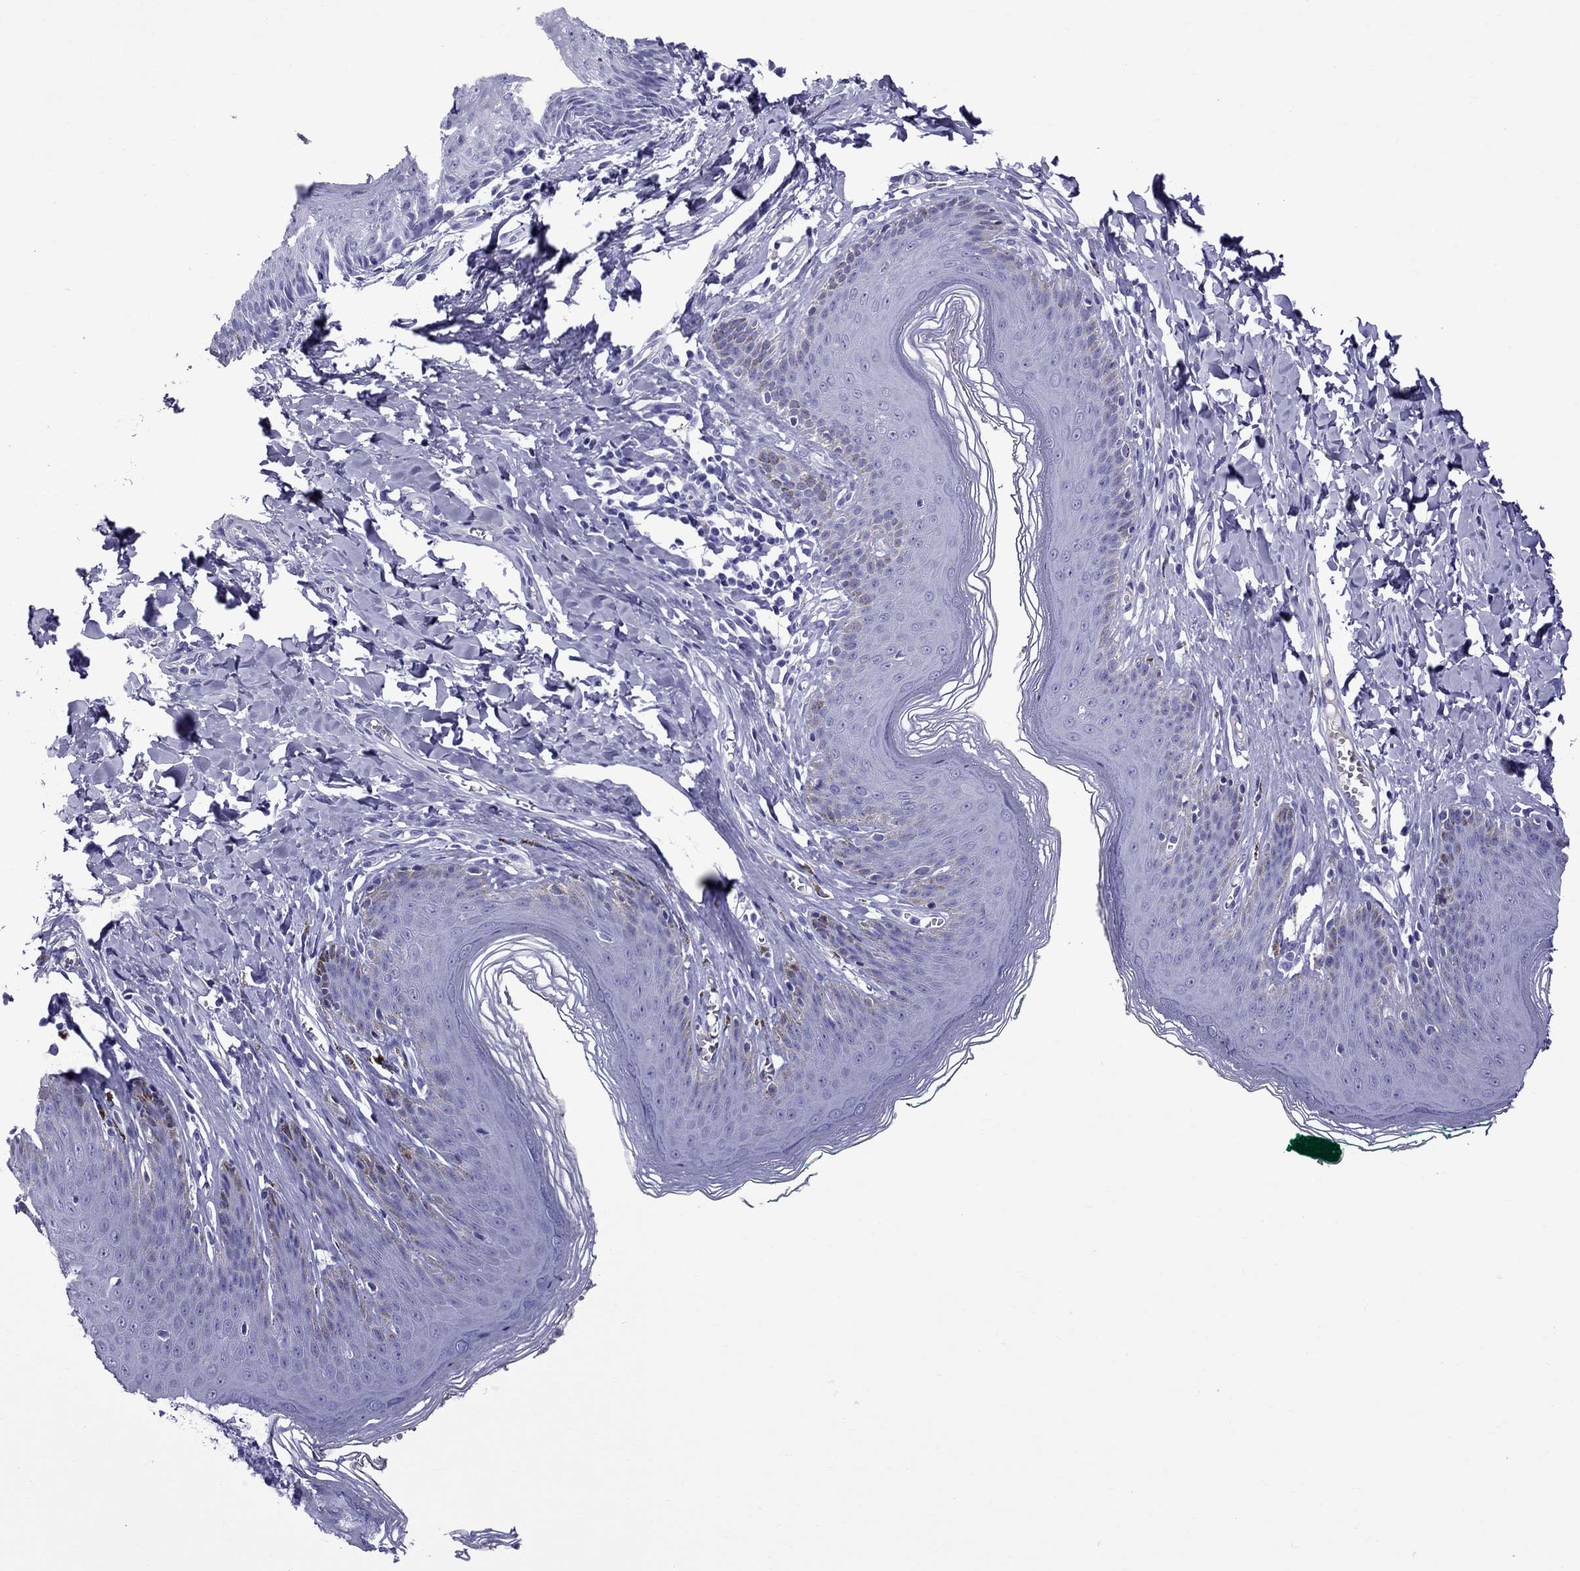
{"staining": {"intensity": "negative", "quantity": "none", "location": "none"}, "tissue": "skin", "cell_type": "Epidermal cells", "image_type": "normal", "snomed": [{"axis": "morphology", "description": "Normal tissue, NOS"}, {"axis": "topography", "description": "Vulva"}, {"axis": "topography", "description": "Peripheral nerve tissue"}], "caption": "A high-resolution micrograph shows IHC staining of normal skin, which shows no significant staining in epidermal cells. (DAB (3,3'-diaminobenzidine) immunohistochemistry visualized using brightfield microscopy, high magnification).", "gene": "SCART1", "patient": {"sex": "female", "age": 66}}